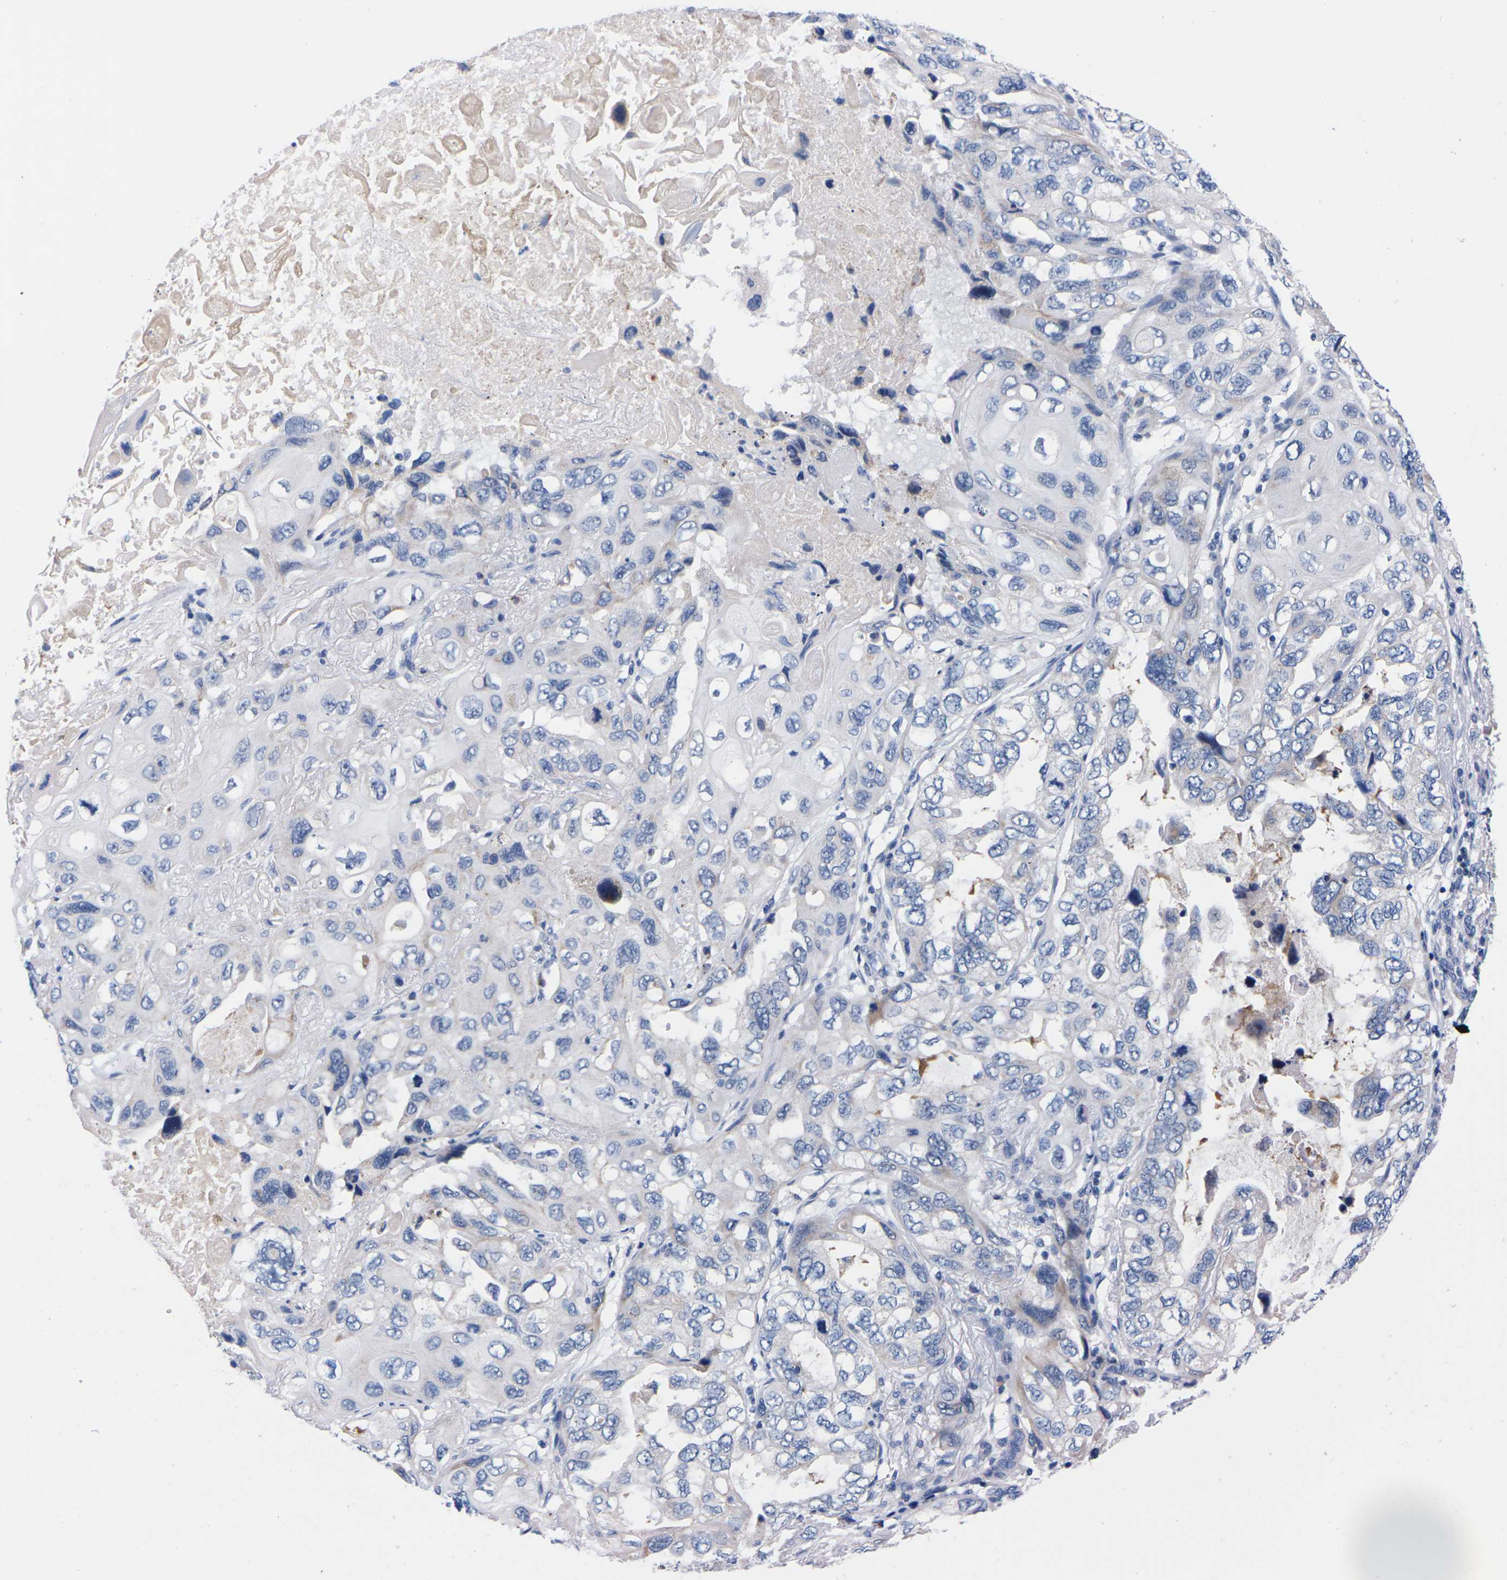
{"staining": {"intensity": "negative", "quantity": "none", "location": "none"}, "tissue": "lung cancer", "cell_type": "Tumor cells", "image_type": "cancer", "snomed": [{"axis": "morphology", "description": "Squamous cell carcinoma, NOS"}, {"axis": "topography", "description": "Lung"}], "caption": "IHC of human lung cancer (squamous cell carcinoma) demonstrates no positivity in tumor cells.", "gene": "FAM210A", "patient": {"sex": "female", "age": 73}}